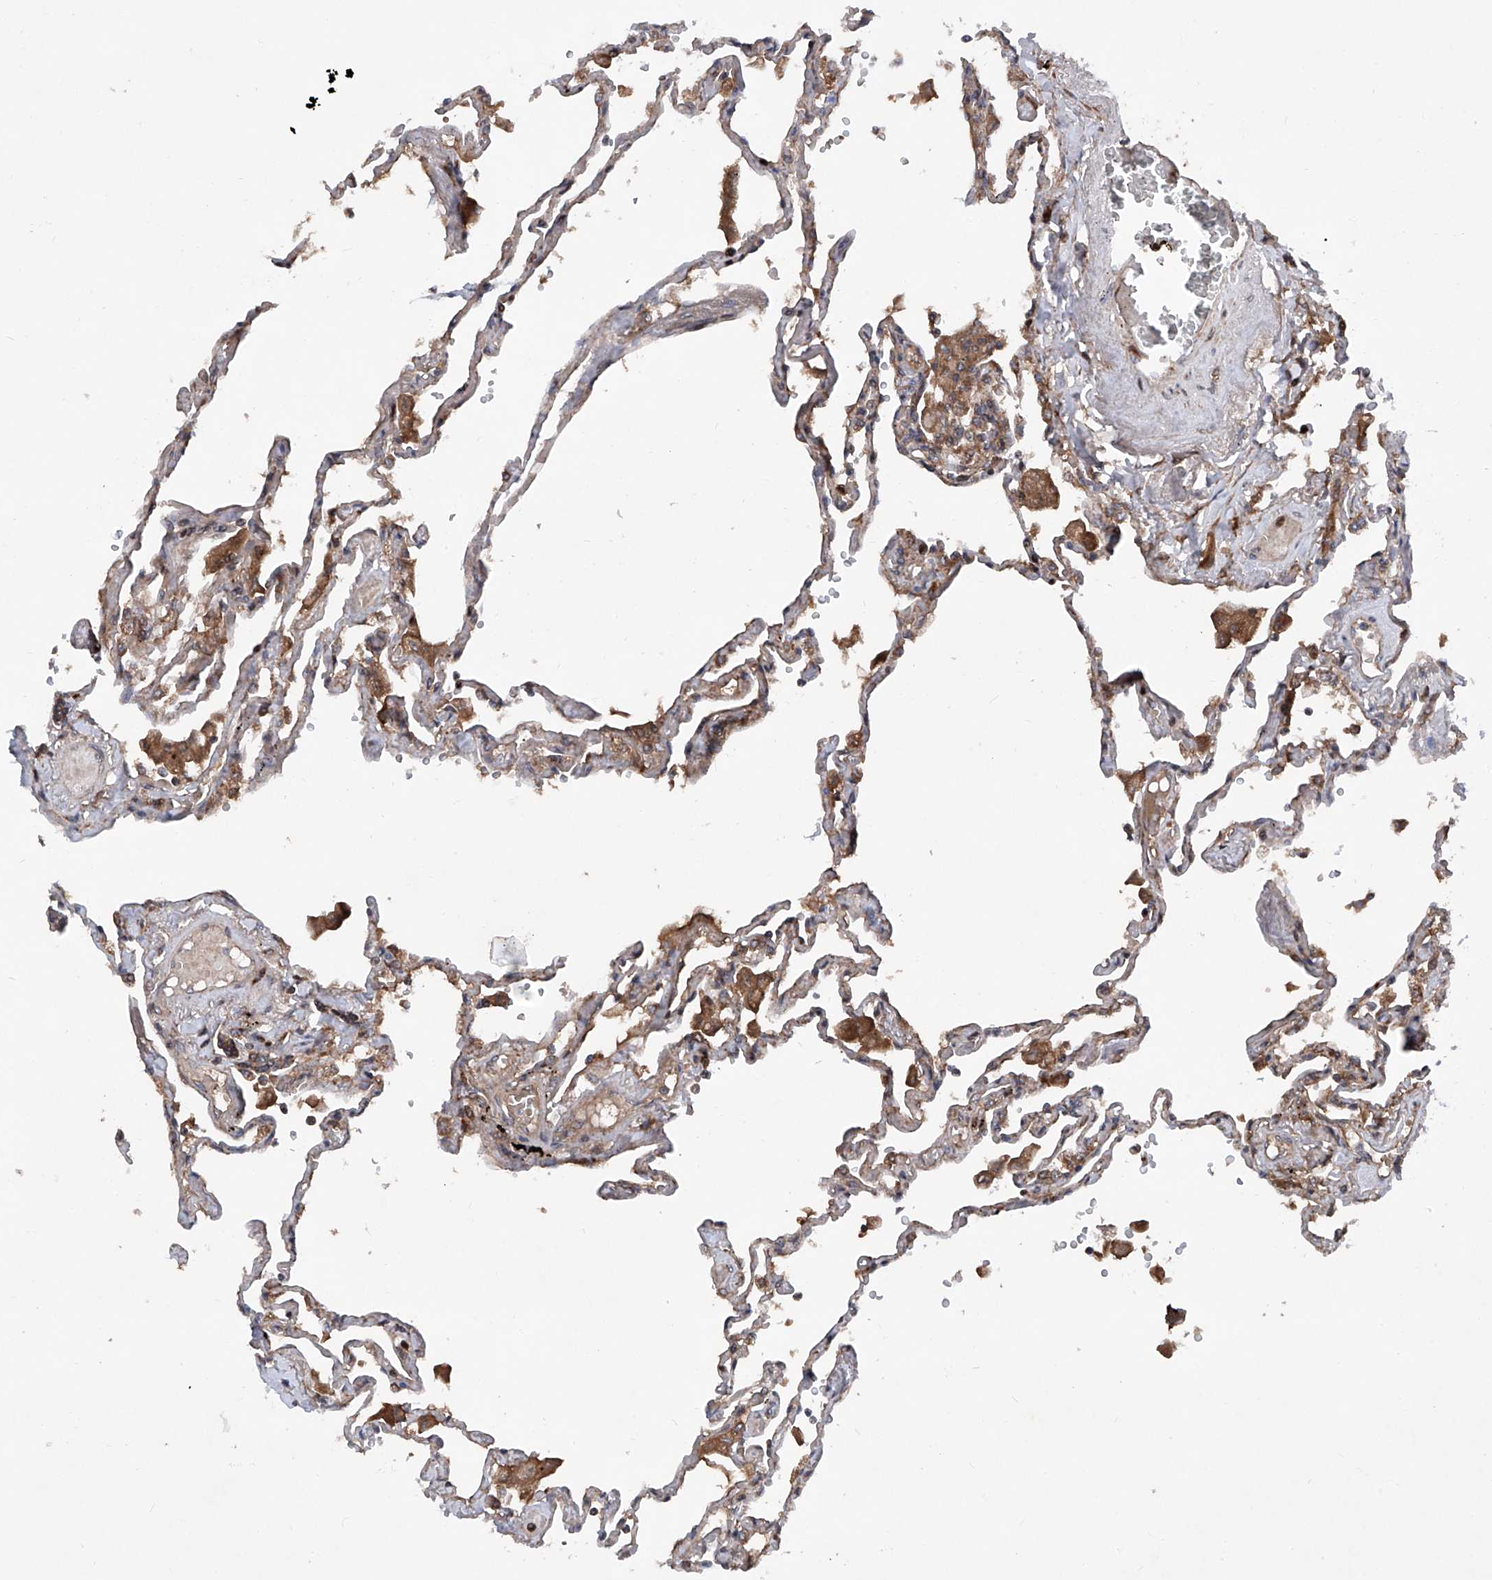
{"staining": {"intensity": "moderate", "quantity": "25%-75%", "location": "cytoplasmic/membranous"}, "tissue": "lung", "cell_type": "Alveolar cells", "image_type": "normal", "snomed": [{"axis": "morphology", "description": "Normal tissue, NOS"}, {"axis": "topography", "description": "Lung"}], "caption": "Immunohistochemistry image of benign human lung stained for a protein (brown), which reveals medium levels of moderate cytoplasmic/membranous positivity in approximately 25%-75% of alveolar cells.", "gene": "DAD1", "patient": {"sex": "female", "age": 67}}